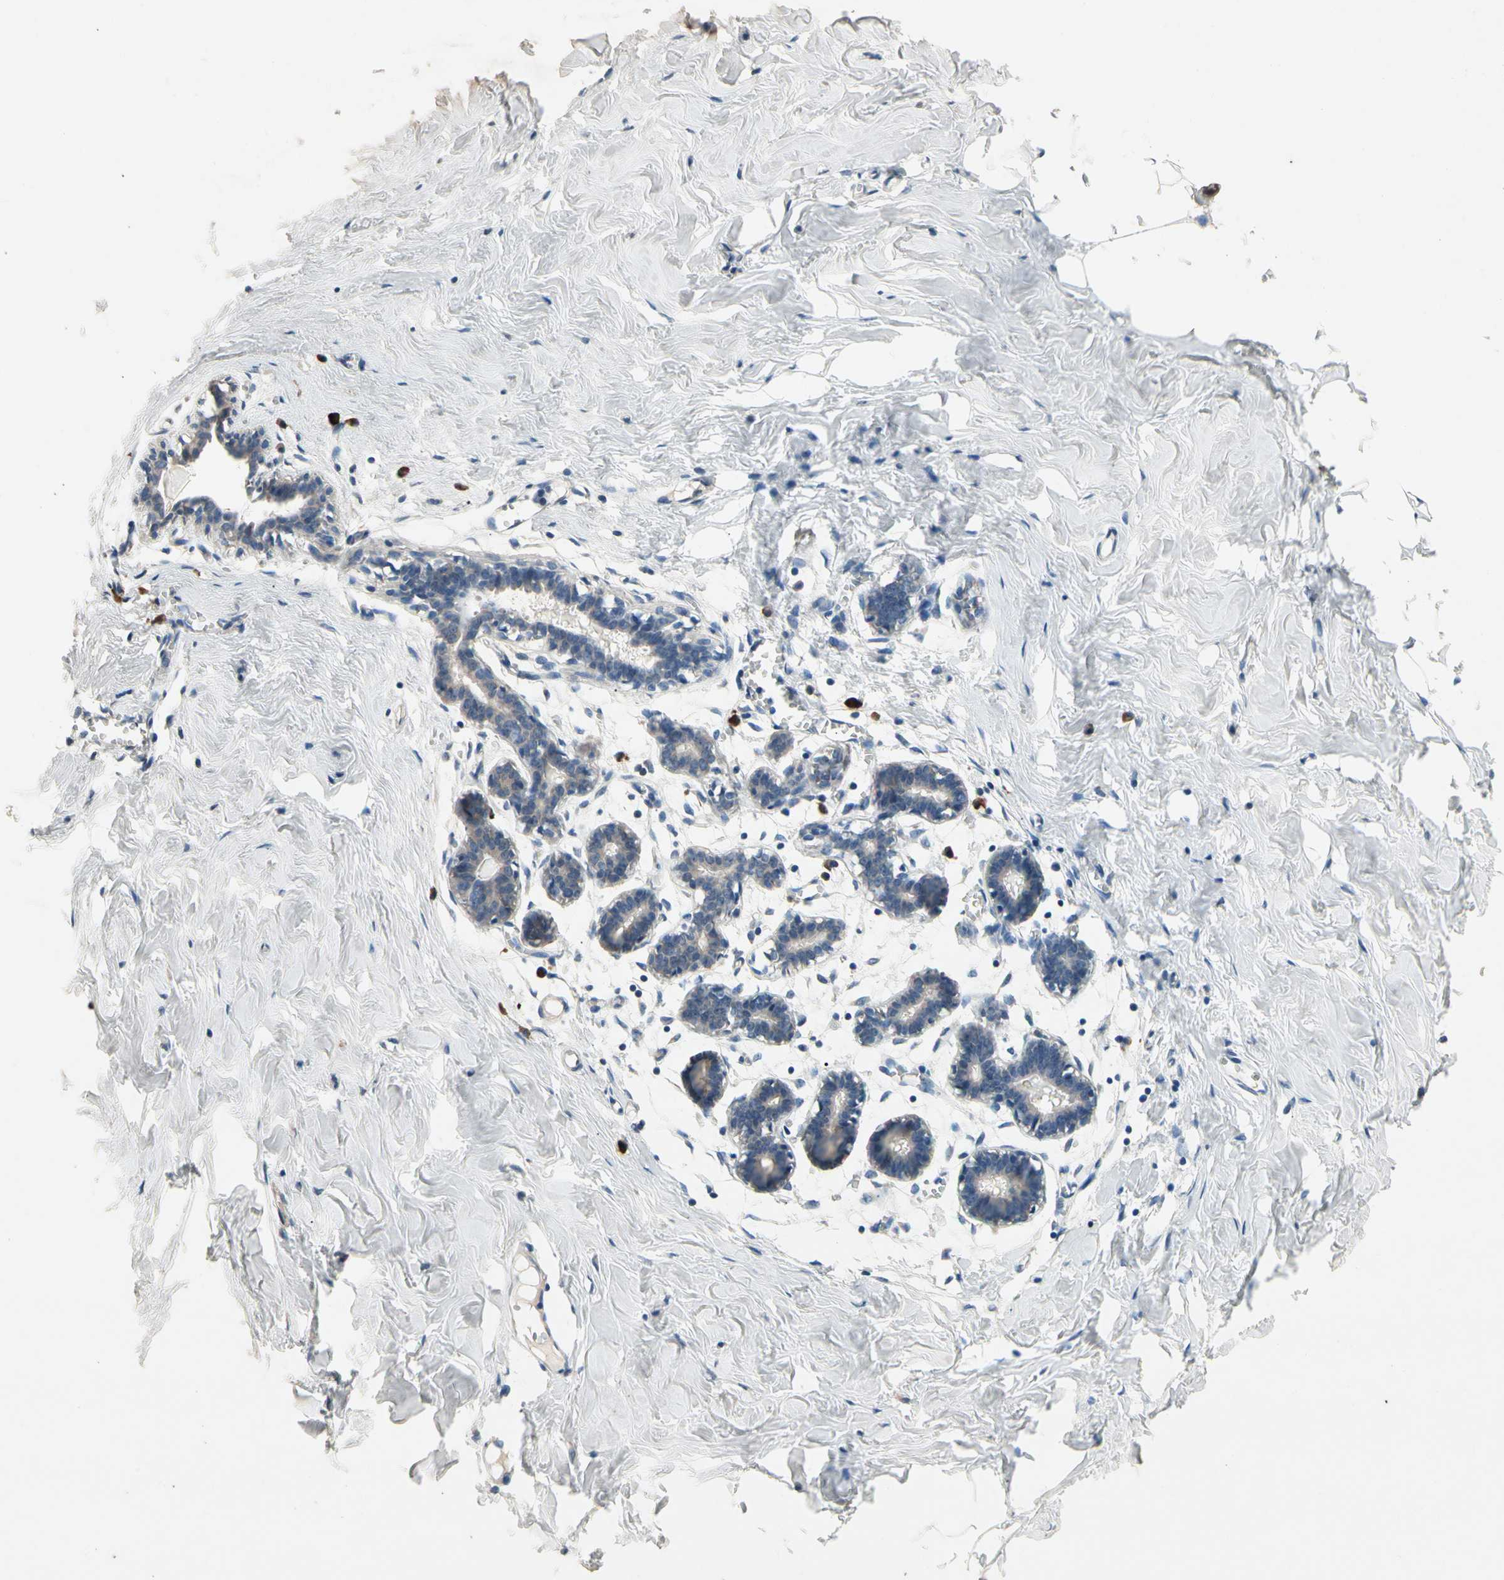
{"staining": {"intensity": "negative", "quantity": "none", "location": "none"}, "tissue": "breast", "cell_type": "Adipocytes", "image_type": "normal", "snomed": [{"axis": "morphology", "description": "Normal tissue, NOS"}, {"axis": "topography", "description": "Breast"}], "caption": "The immunohistochemistry photomicrograph has no significant staining in adipocytes of breast. Nuclei are stained in blue.", "gene": "PRDX4", "patient": {"sex": "female", "age": 27}}